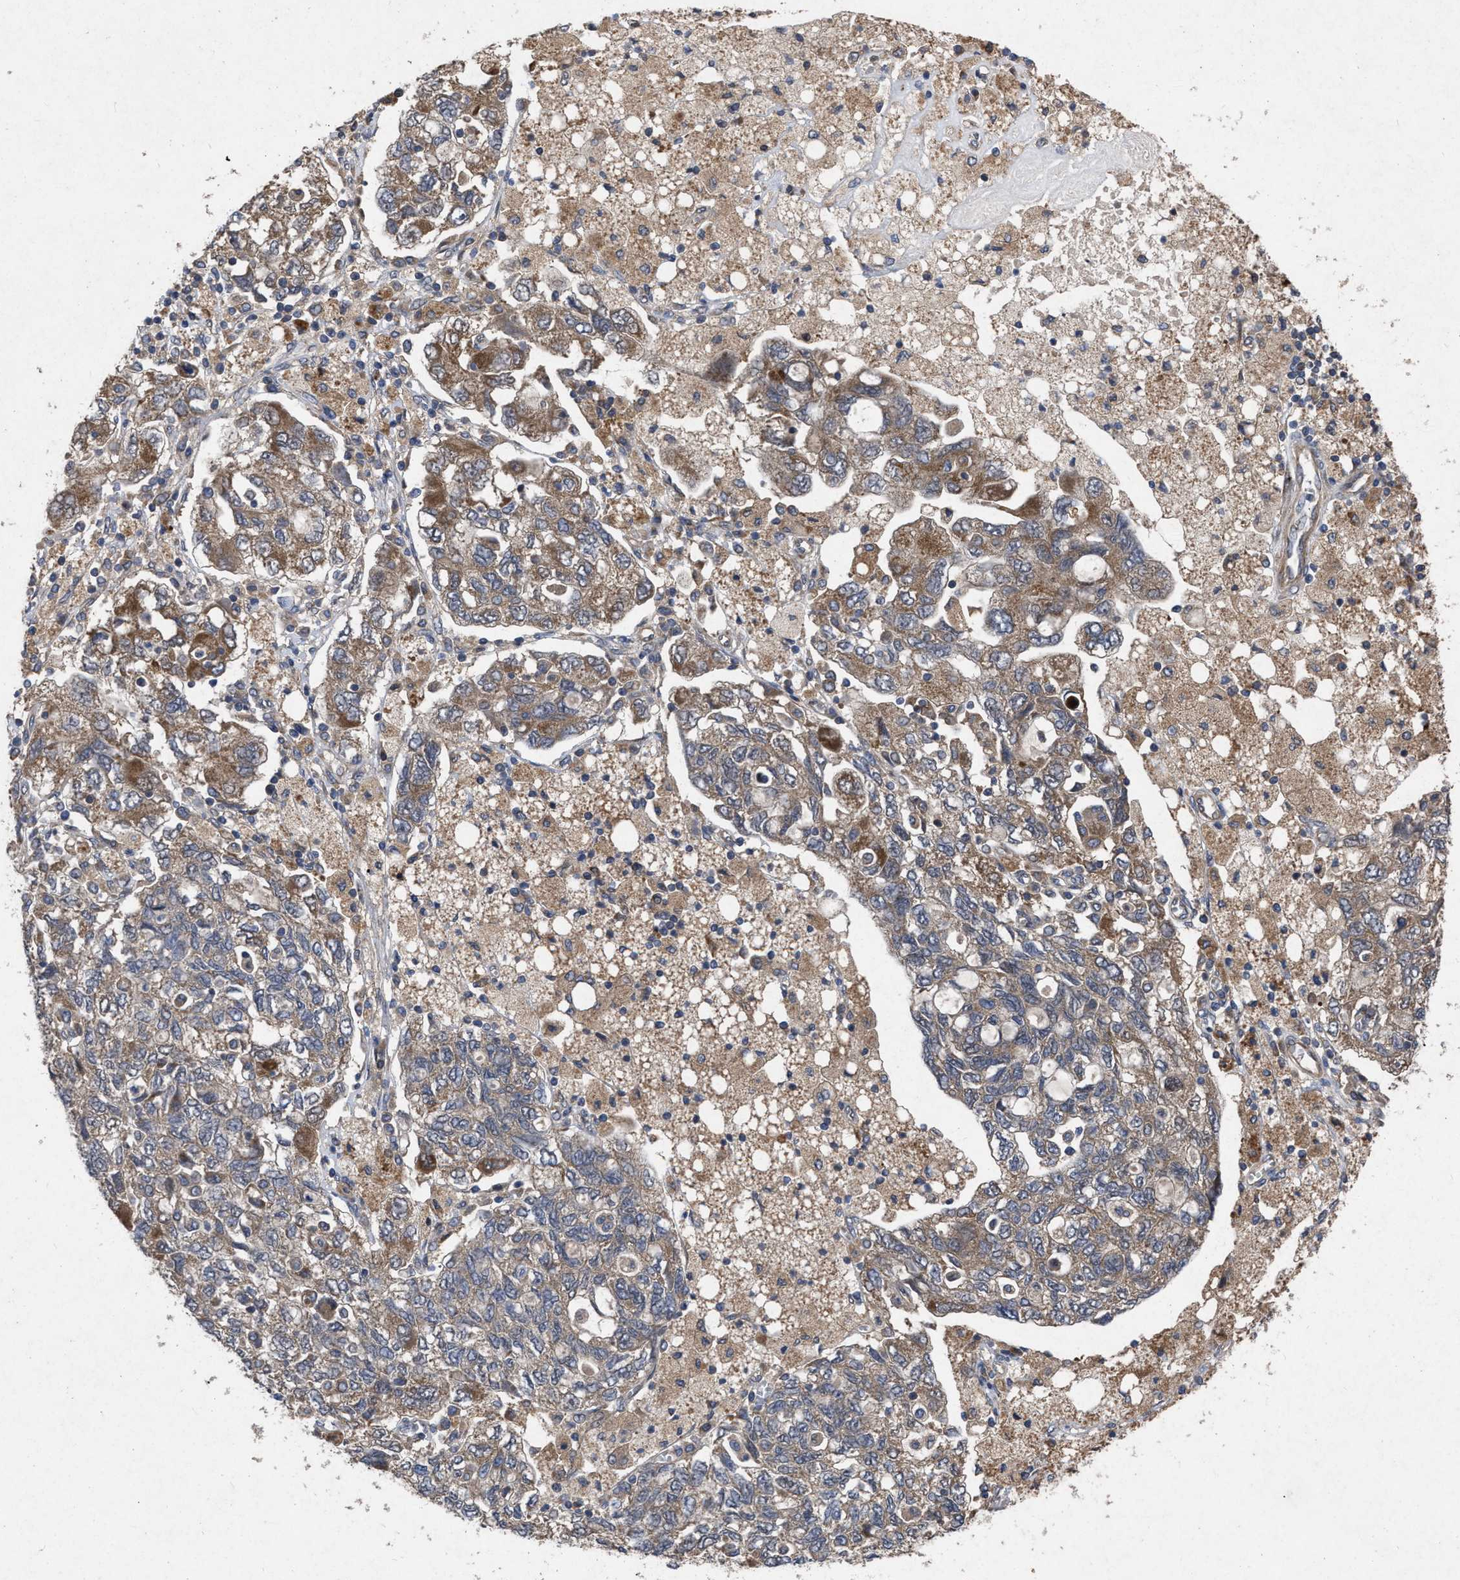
{"staining": {"intensity": "moderate", "quantity": ">75%", "location": "cytoplasmic/membranous"}, "tissue": "ovarian cancer", "cell_type": "Tumor cells", "image_type": "cancer", "snomed": [{"axis": "morphology", "description": "Carcinoma, NOS"}, {"axis": "morphology", "description": "Cystadenocarcinoma, serous, NOS"}, {"axis": "topography", "description": "Ovary"}], "caption": "Immunohistochemical staining of human serous cystadenocarcinoma (ovarian) demonstrates medium levels of moderate cytoplasmic/membranous protein staining in approximately >75% of tumor cells.", "gene": "CDKN2C", "patient": {"sex": "female", "age": 69}}